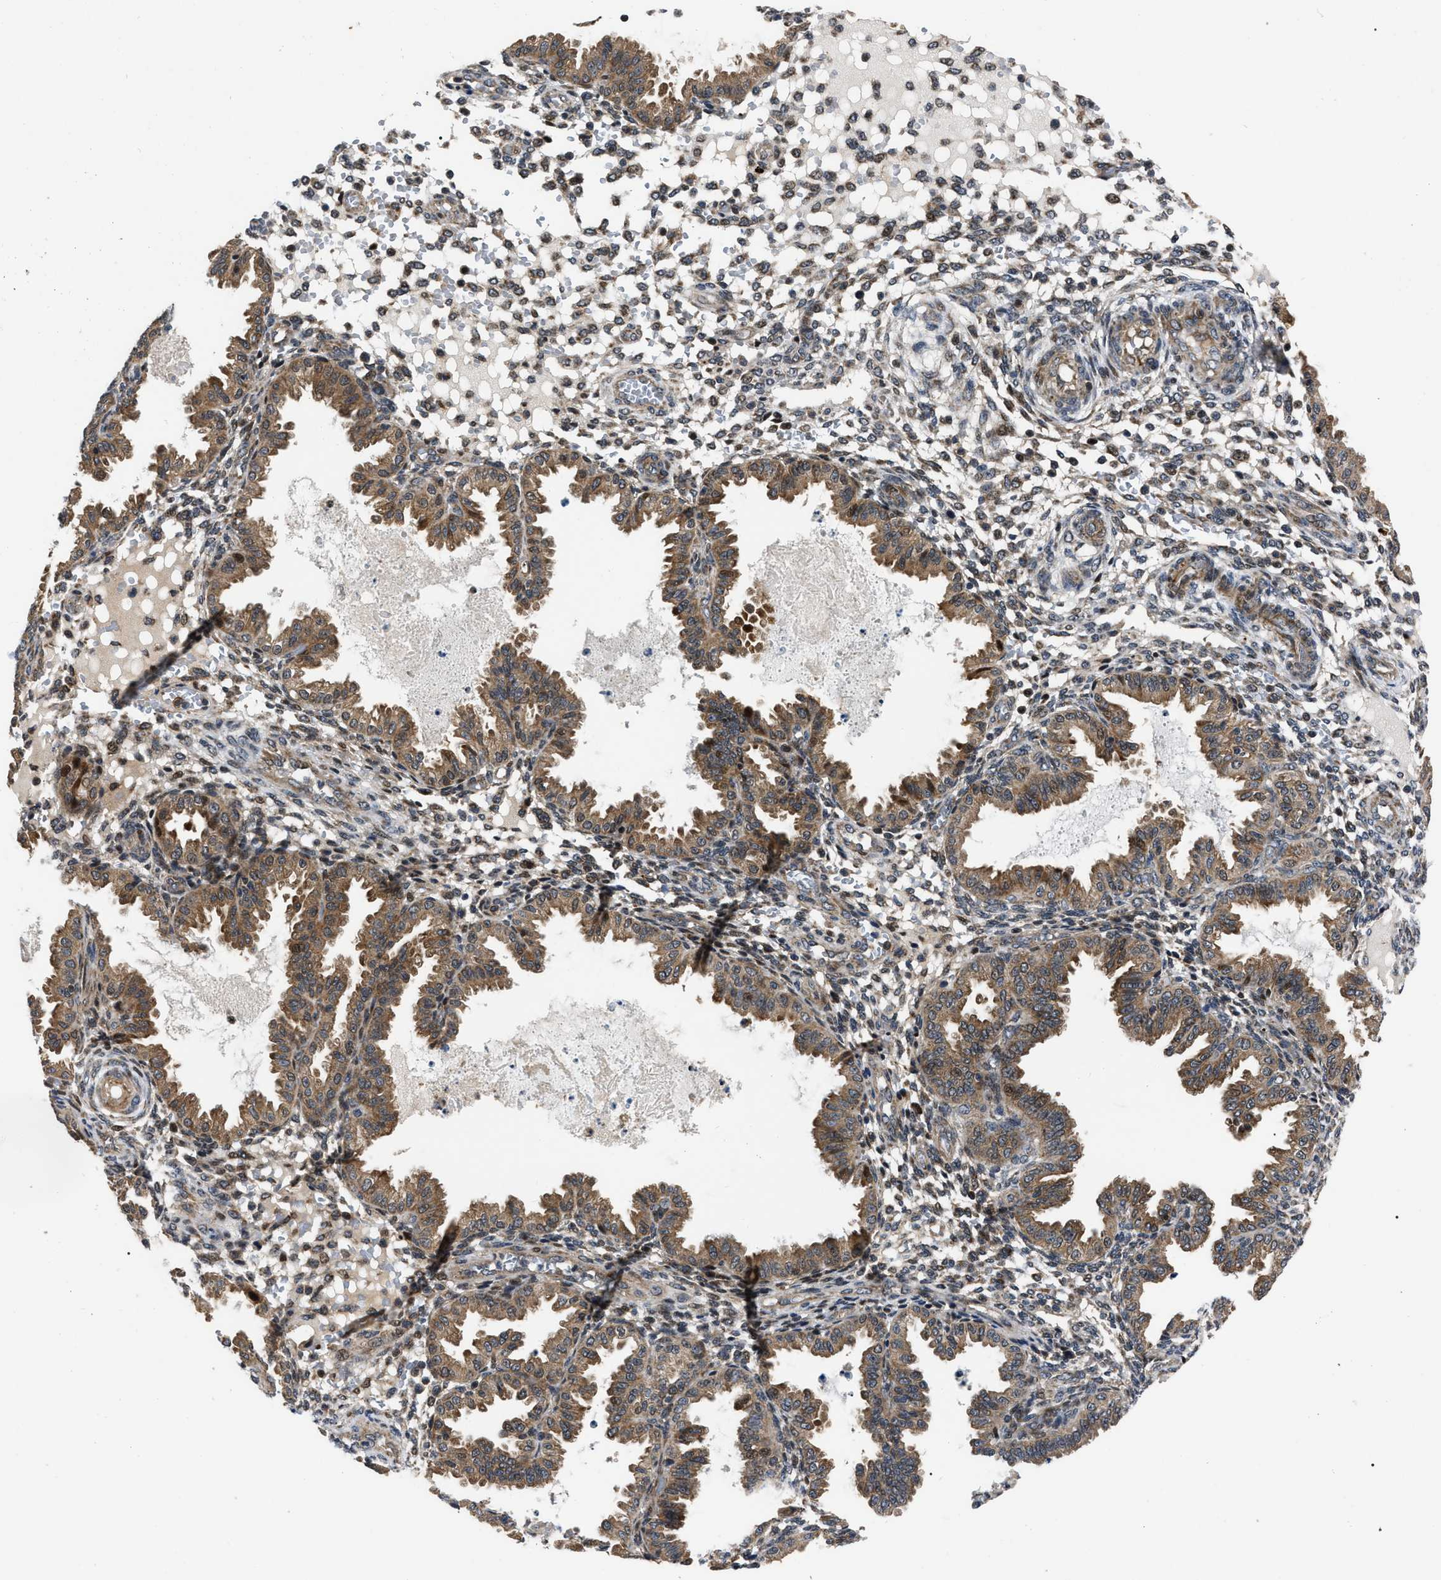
{"staining": {"intensity": "moderate", "quantity": ">75%", "location": "cytoplasmic/membranous"}, "tissue": "endometrium", "cell_type": "Cells in endometrial stroma", "image_type": "normal", "snomed": [{"axis": "morphology", "description": "Normal tissue, NOS"}, {"axis": "topography", "description": "Endometrium"}], "caption": "This micrograph reveals immunohistochemistry (IHC) staining of normal human endometrium, with medium moderate cytoplasmic/membranous positivity in approximately >75% of cells in endometrial stroma.", "gene": "PPWD1", "patient": {"sex": "female", "age": 33}}